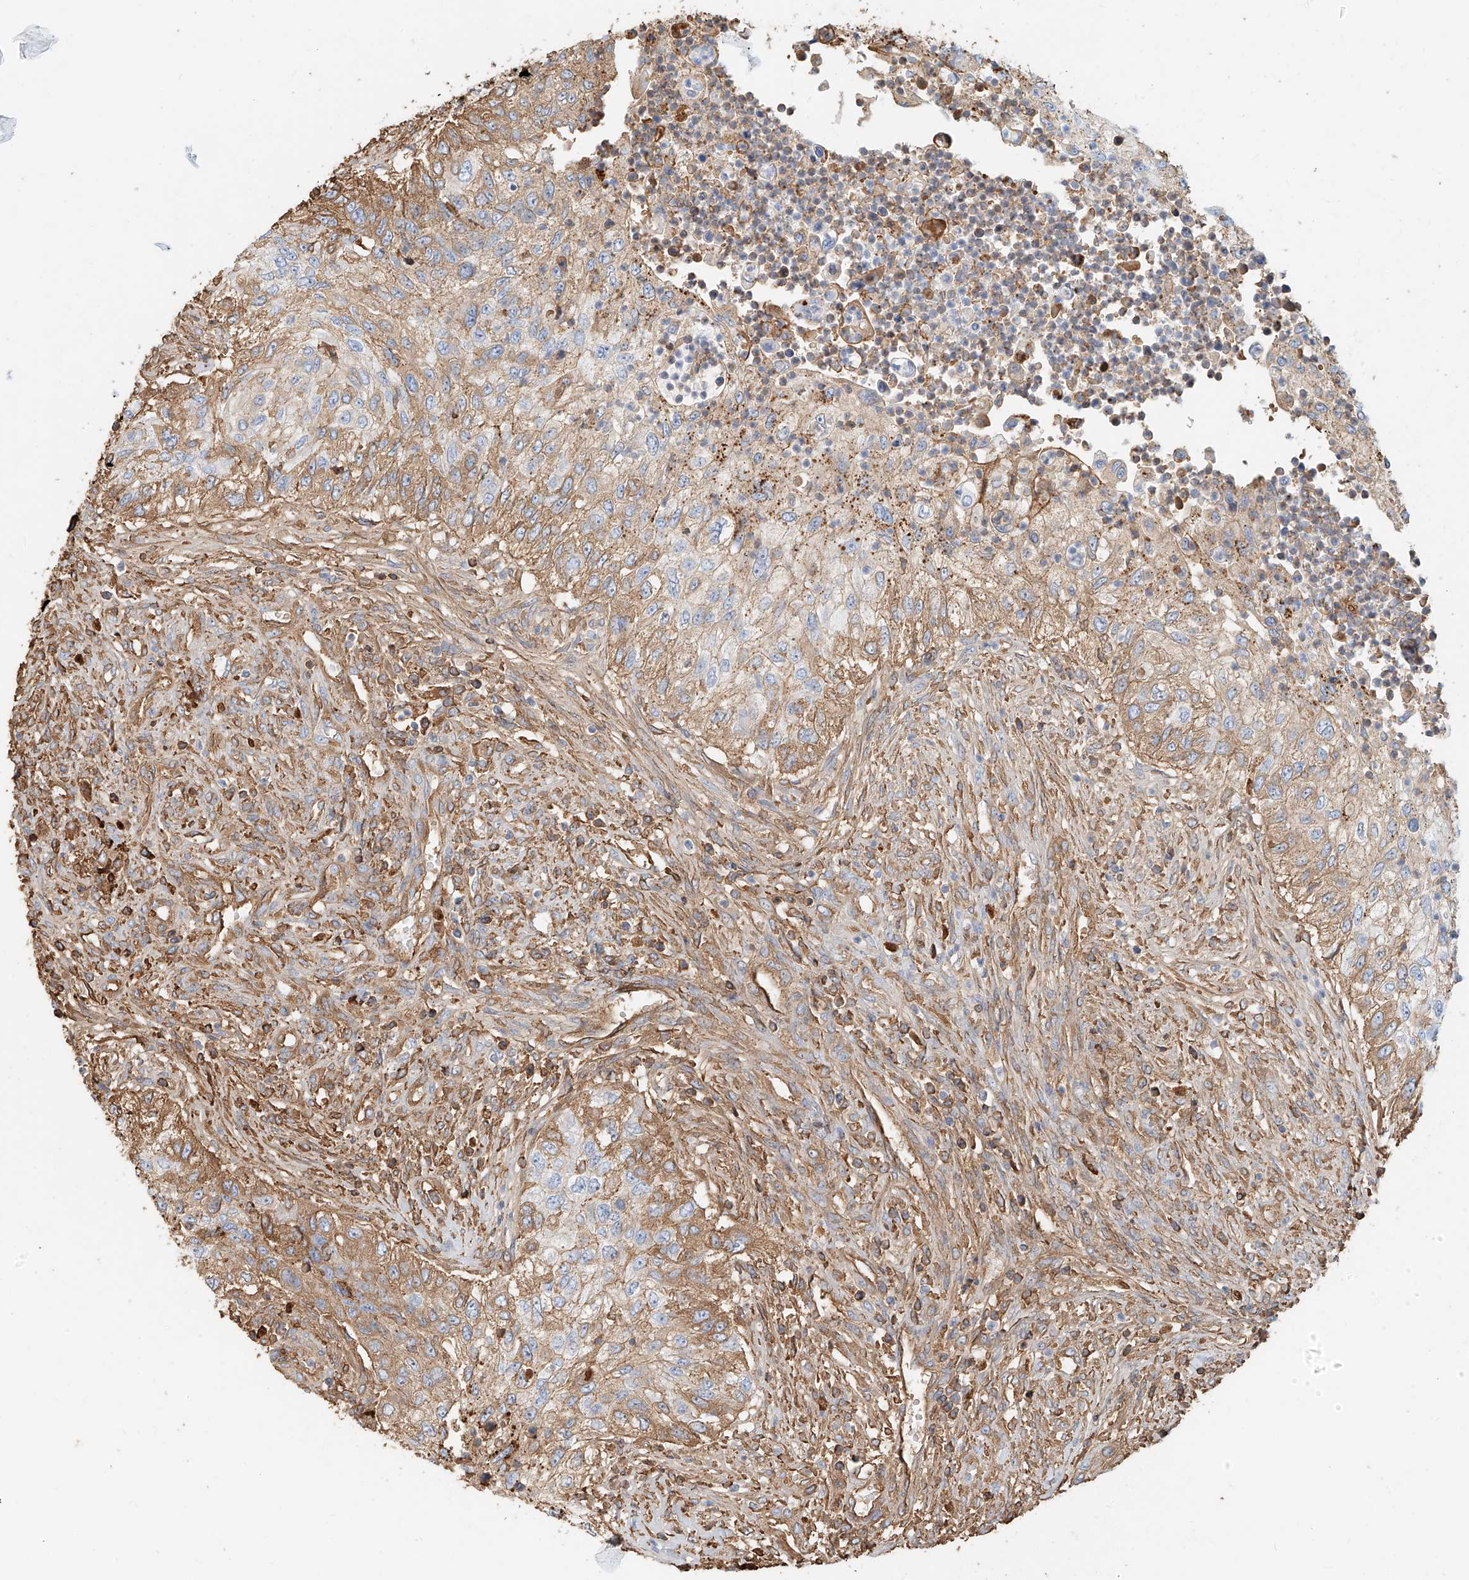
{"staining": {"intensity": "moderate", "quantity": "25%-75%", "location": "cytoplasmic/membranous"}, "tissue": "urothelial cancer", "cell_type": "Tumor cells", "image_type": "cancer", "snomed": [{"axis": "morphology", "description": "Urothelial carcinoma, High grade"}, {"axis": "topography", "description": "Urinary bladder"}], "caption": "This photomicrograph reveals immunohistochemistry staining of human urothelial carcinoma (high-grade), with medium moderate cytoplasmic/membranous staining in approximately 25%-75% of tumor cells.", "gene": "ZFP30", "patient": {"sex": "female", "age": 60}}